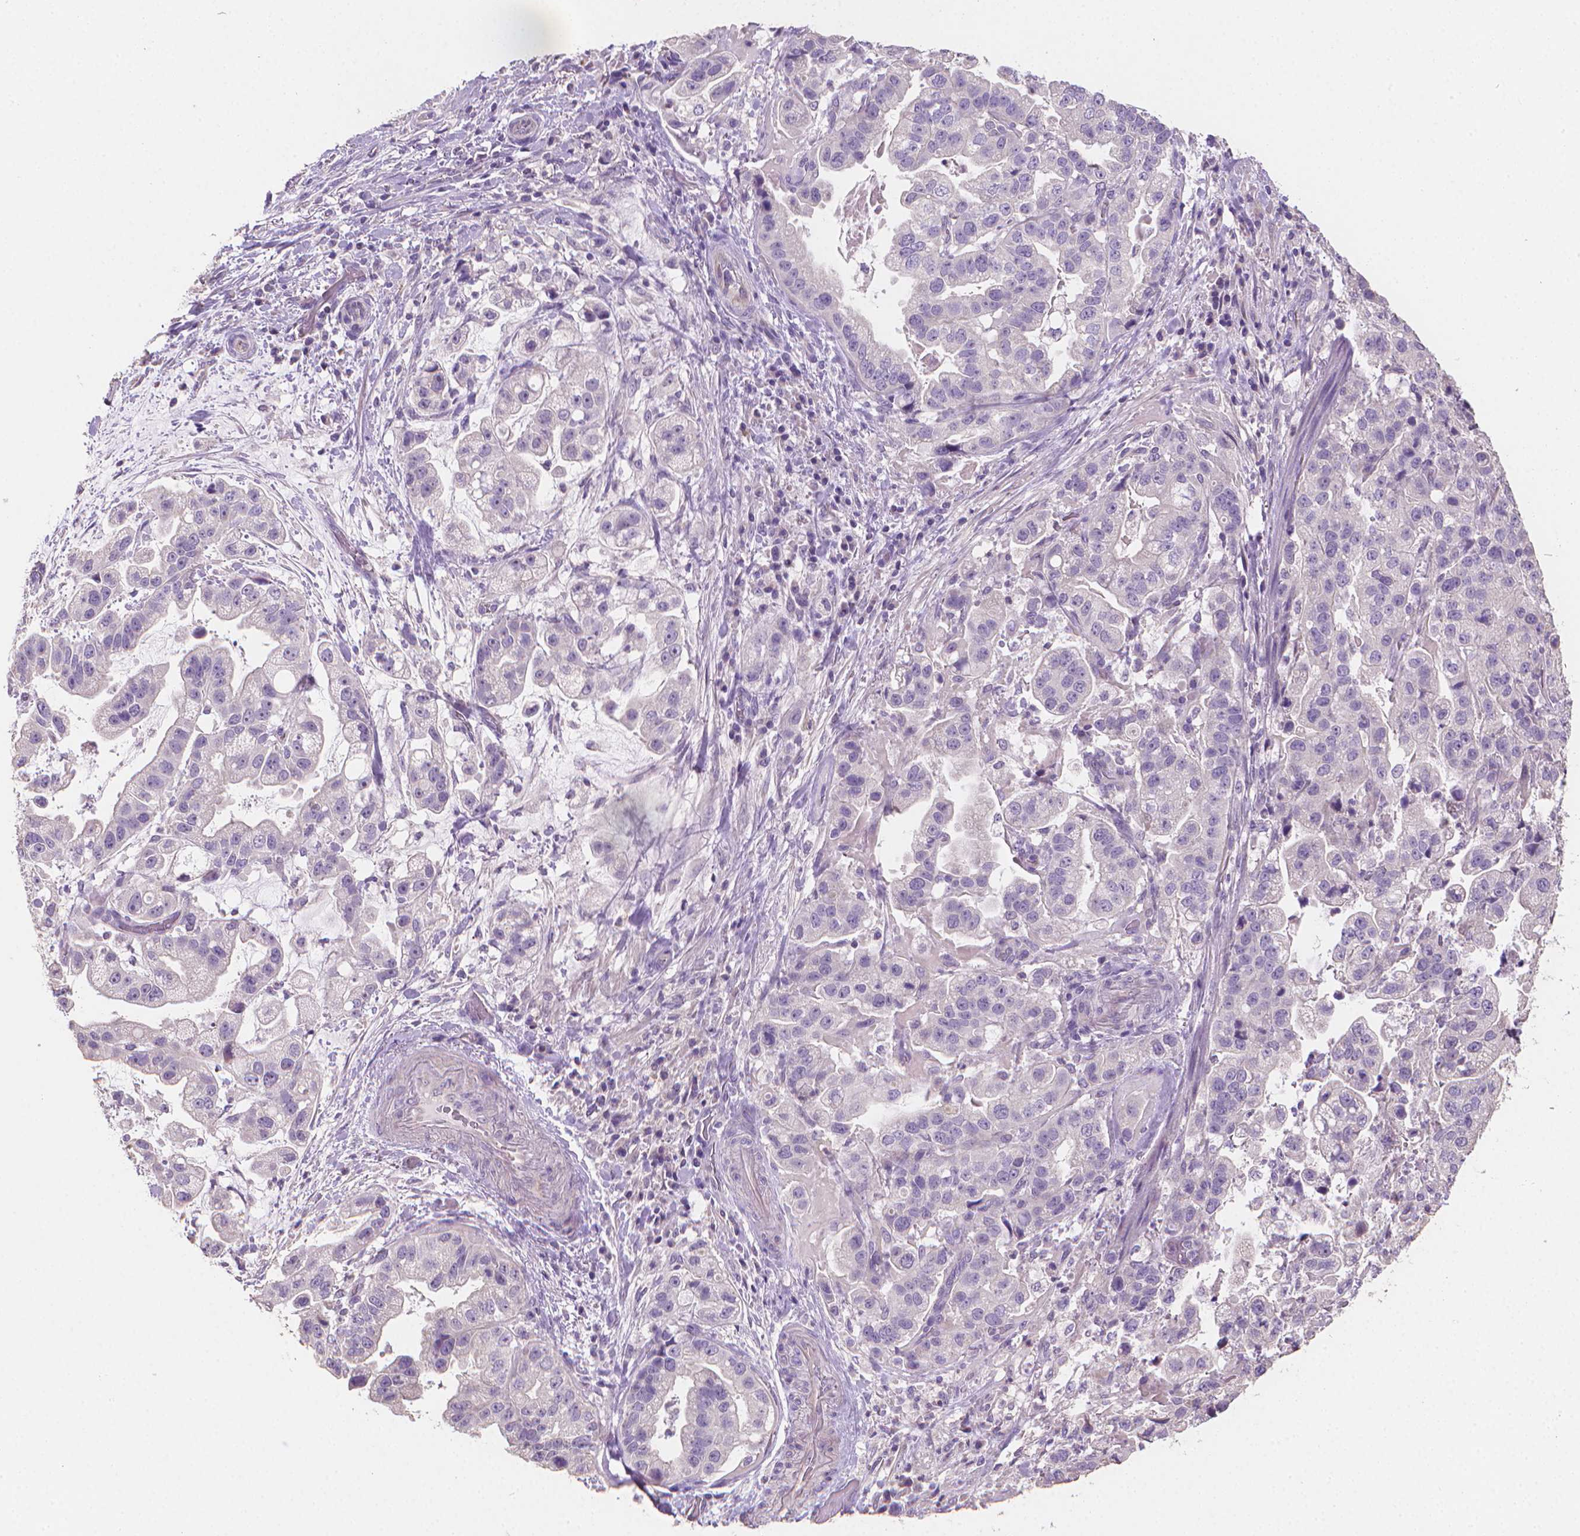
{"staining": {"intensity": "negative", "quantity": "none", "location": "none"}, "tissue": "stomach cancer", "cell_type": "Tumor cells", "image_type": "cancer", "snomed": [{"axis": "morphology", "description": "Adenocarcinoma, NOS"}, {"axis": "topography", "description": "Stomach"}], "caption": "The image exhibits no staining of tumor cells in stomach cancer (adenocarcinoma). (Brightfield microscopy of DAB (3,3'-diaminobenzidine) immunohistochemistry (IHC) at high magnification).", "gene": "CATIP", "patient": {"sex": "male", "age": 59}}